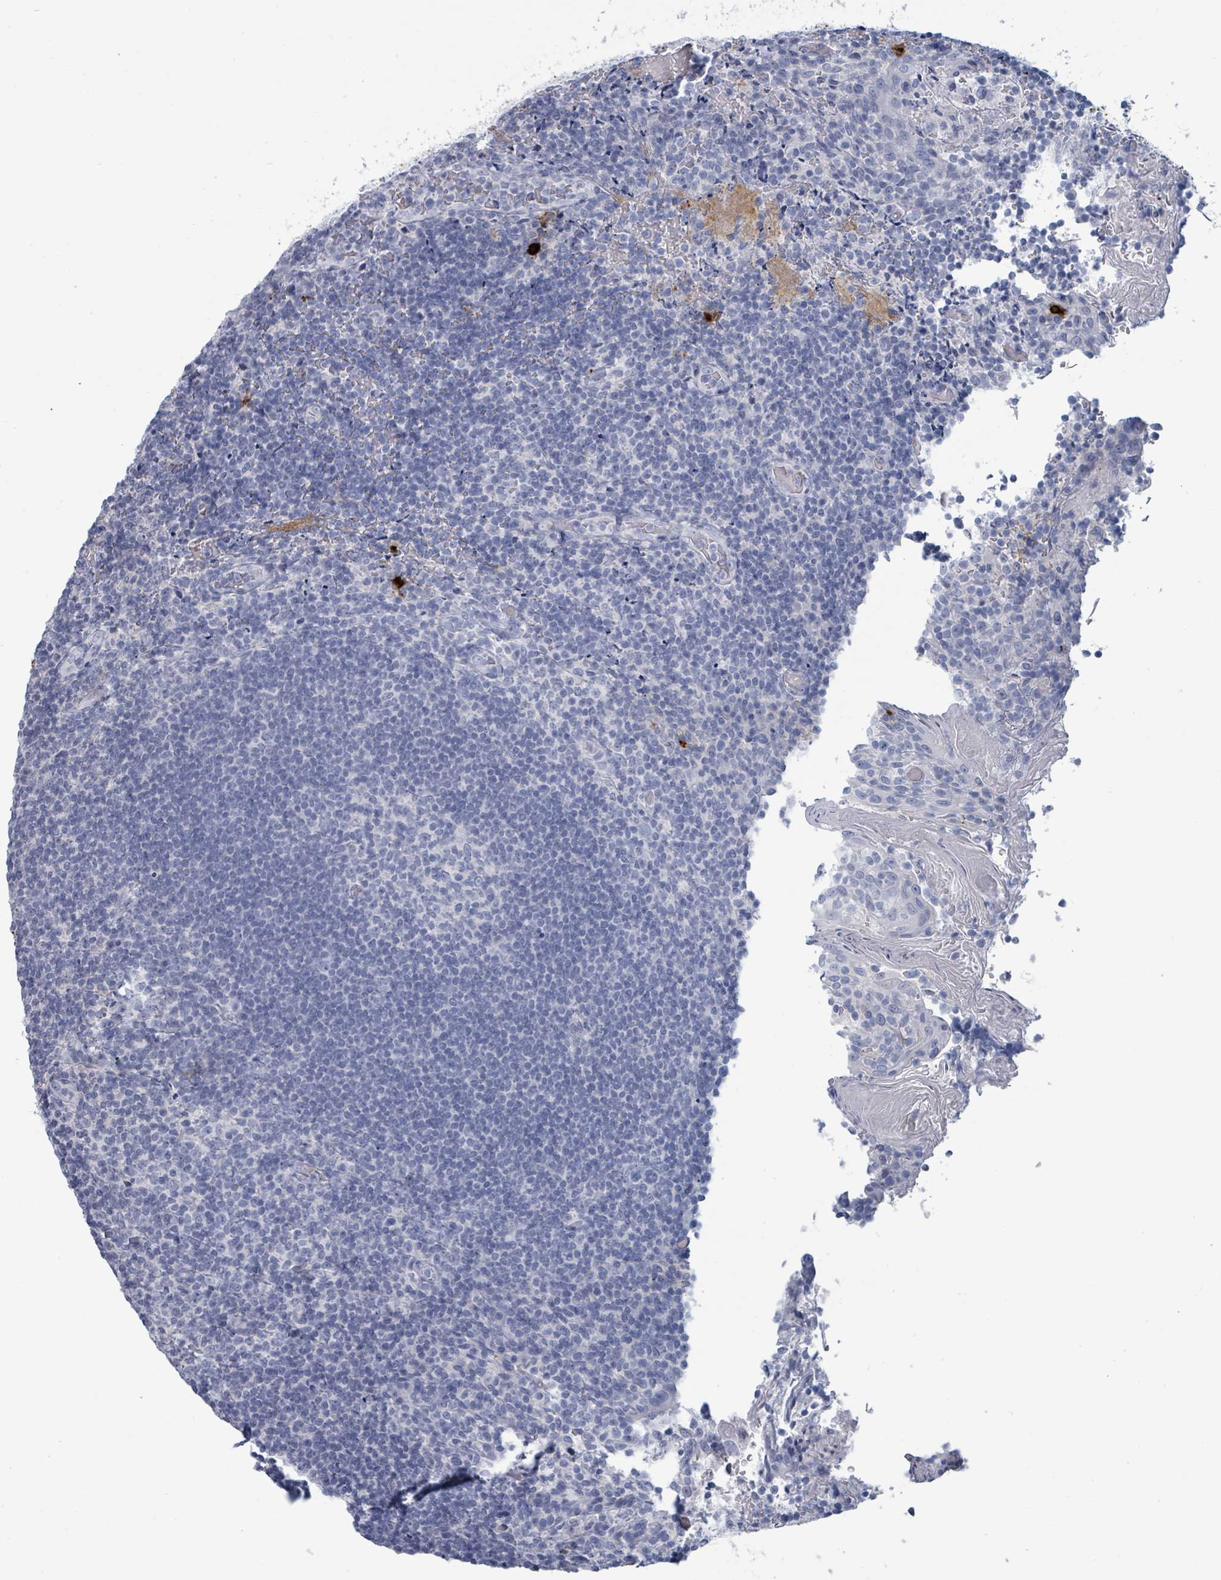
{"staining": {"intensity": "negative", "quantity": "none", "location": "none"}, "tissue": "tonsil", "cell_type": "Germinal center cells", "image_type": "normal", "snomed": [{"axis": "morphology", "description": "Normal tissue, NOS"}, {"axis": "topography", "description": "Tonsil"}], "caption": "Immunohistochemical staining of unremarkable tonsil demonstrates no significant expression in germinal center cells.", "gene": "VPS13D", "patient": {"sex": "female", "age": 10}}